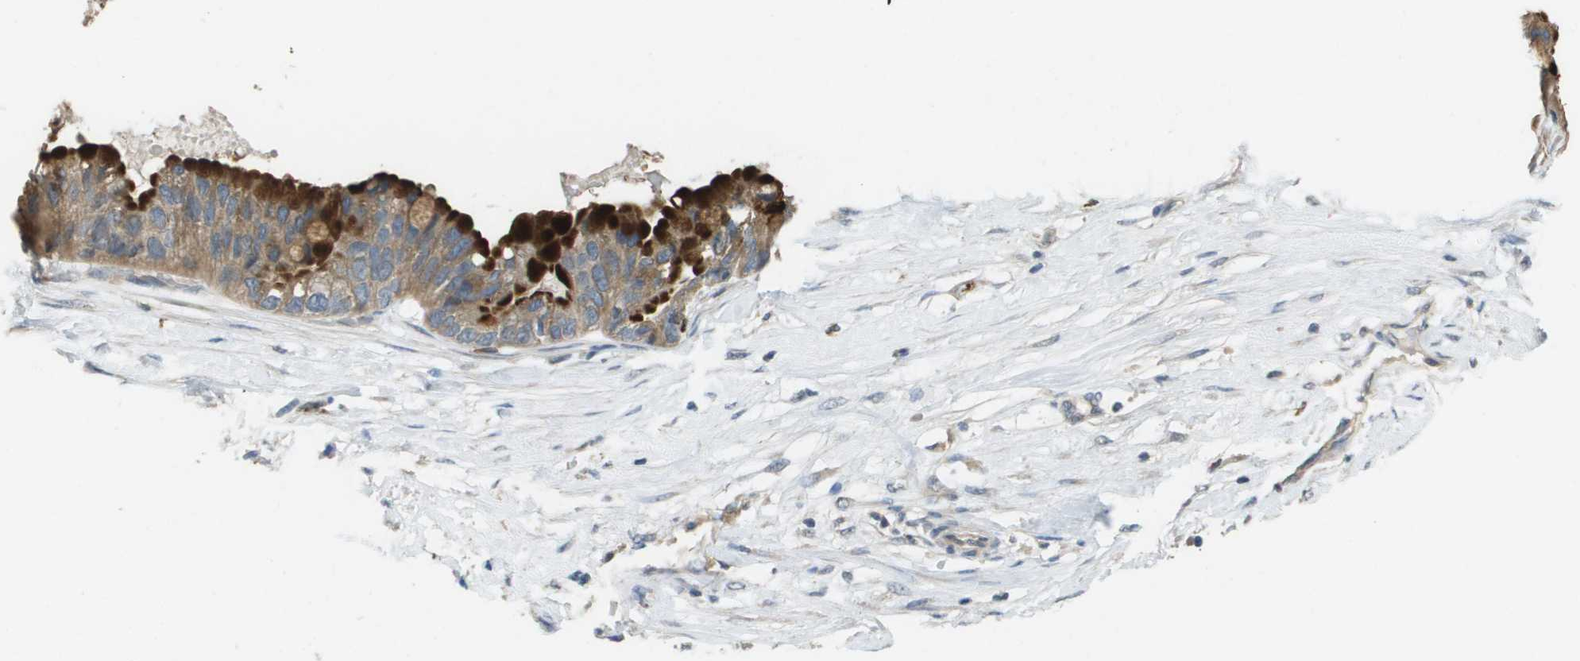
{"staining": {"intensity": "strong", "quantity": ">75%", "location": "cytoplasmic/membranous"}, "tissue": "ovarian cancer", "cell_type": "Tumor cells", "image_type": "cancer", "snomed": [{"axis": "morphology", "description": "Cystadenocarcinoma, mucinous, NOS"}, {"axis": "topography", "description": "Ovary"}], "caption": "High-magnification brightfield microscopy of ovarian cancer (mucinous cystadenocarcinoma) stained with DAB (3,3'-diaminobenzidine) (brown) and counterstained with hematoxylin (blue). tumor cells exhibit strong cytoplasmic/membranous expression is present in approximately>75% of cells.", "gene": "RAB27B", "patient": {"sex": "female", "age": 80}}